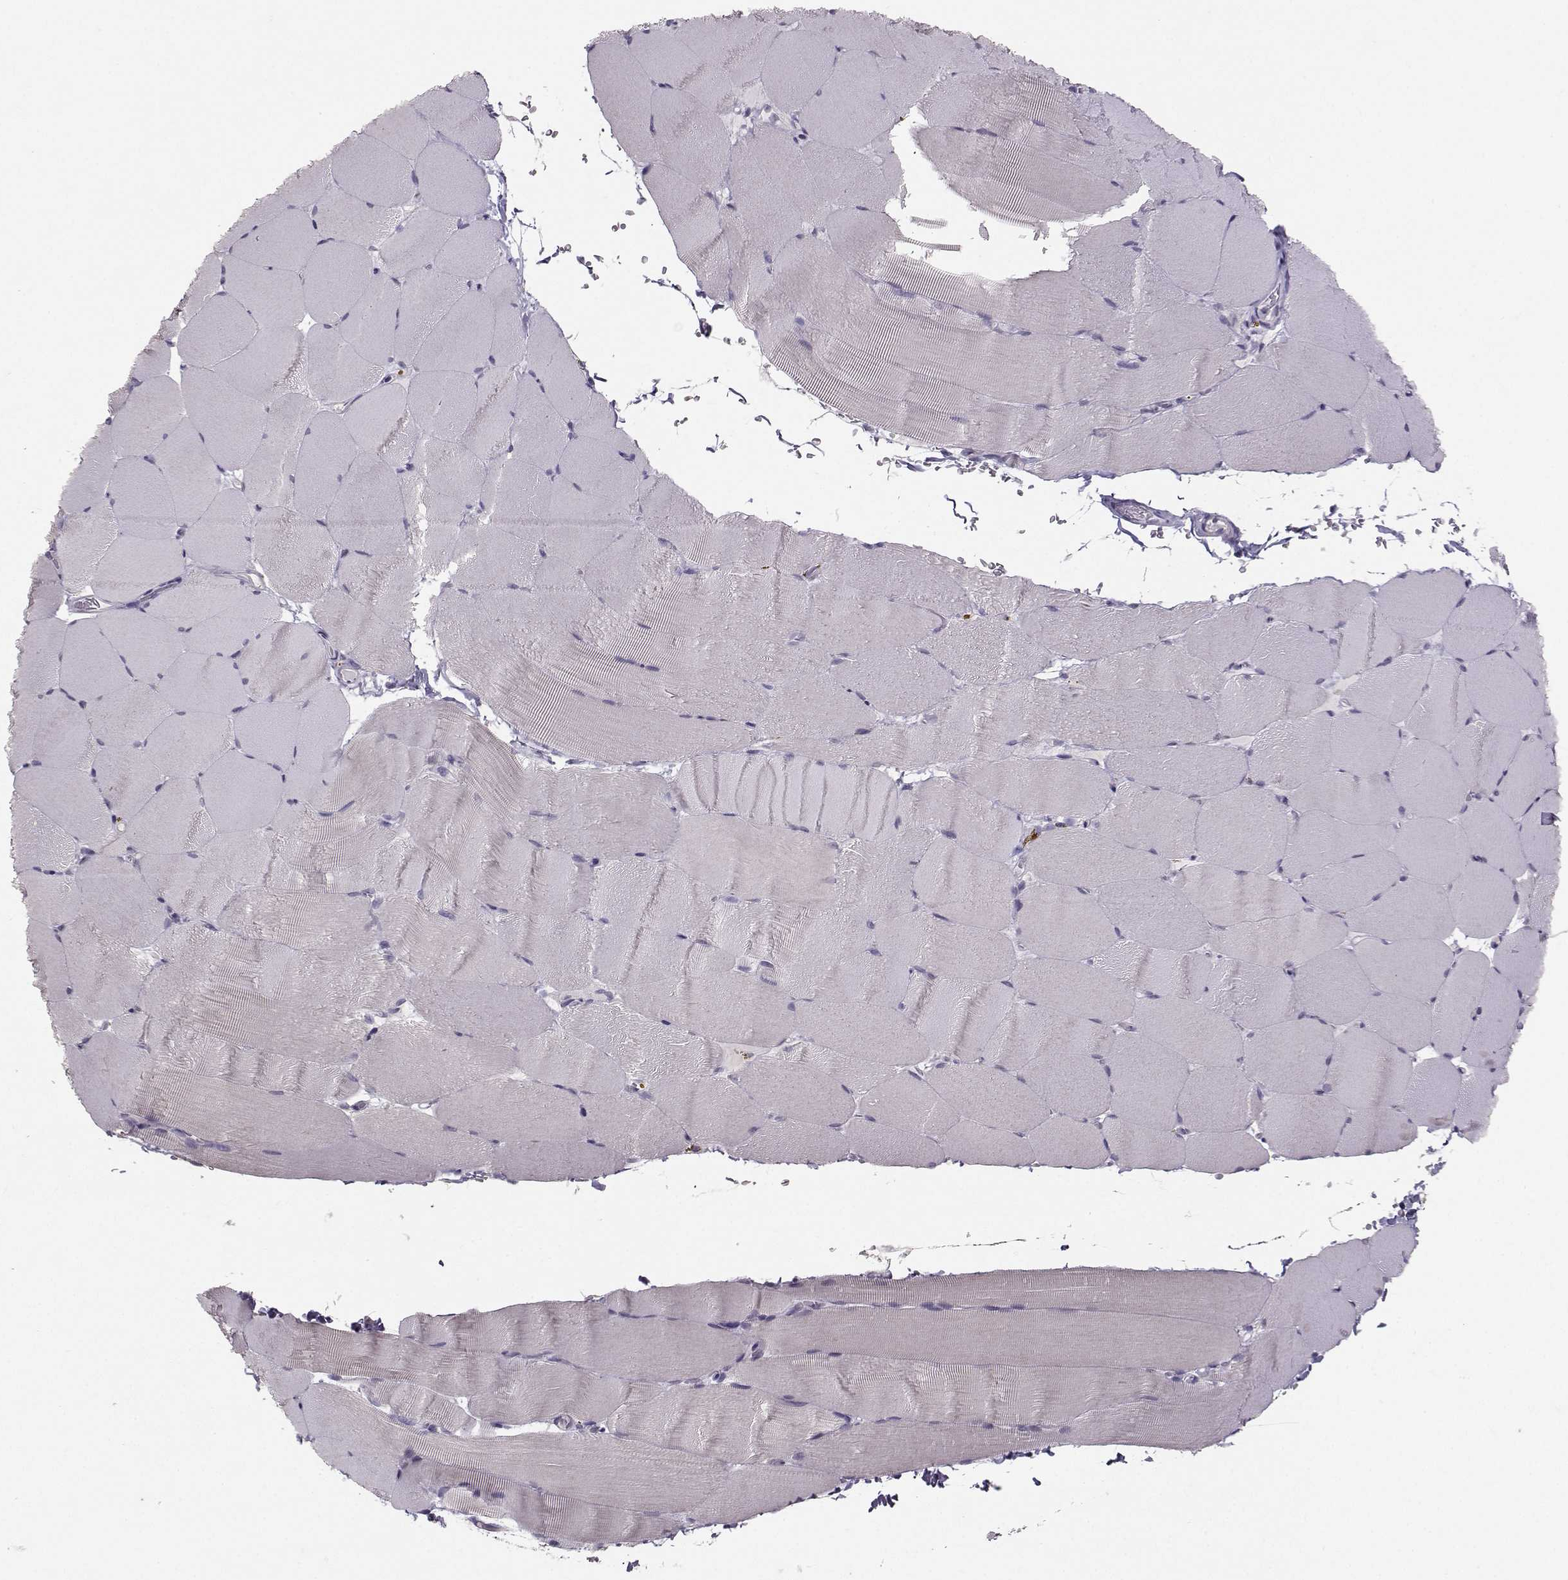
{"staining": {"intensity": "negative", "quantity": "none", "location": "none"}, "tissue": "skeletal muscle", "cell_type": "Myocytes", "image_type": "normal", "snomed": [{"axis": "morphology", "description": "Normal tissue, NOS"}, {"axis": "topography", "description": "Skeletal muscle"}], "caption": "The histopathology image shows no staining of myocytes in normal skeletal muscle.", "gene": "PKP2", "patient": {"sex": "female", "age": 37}}